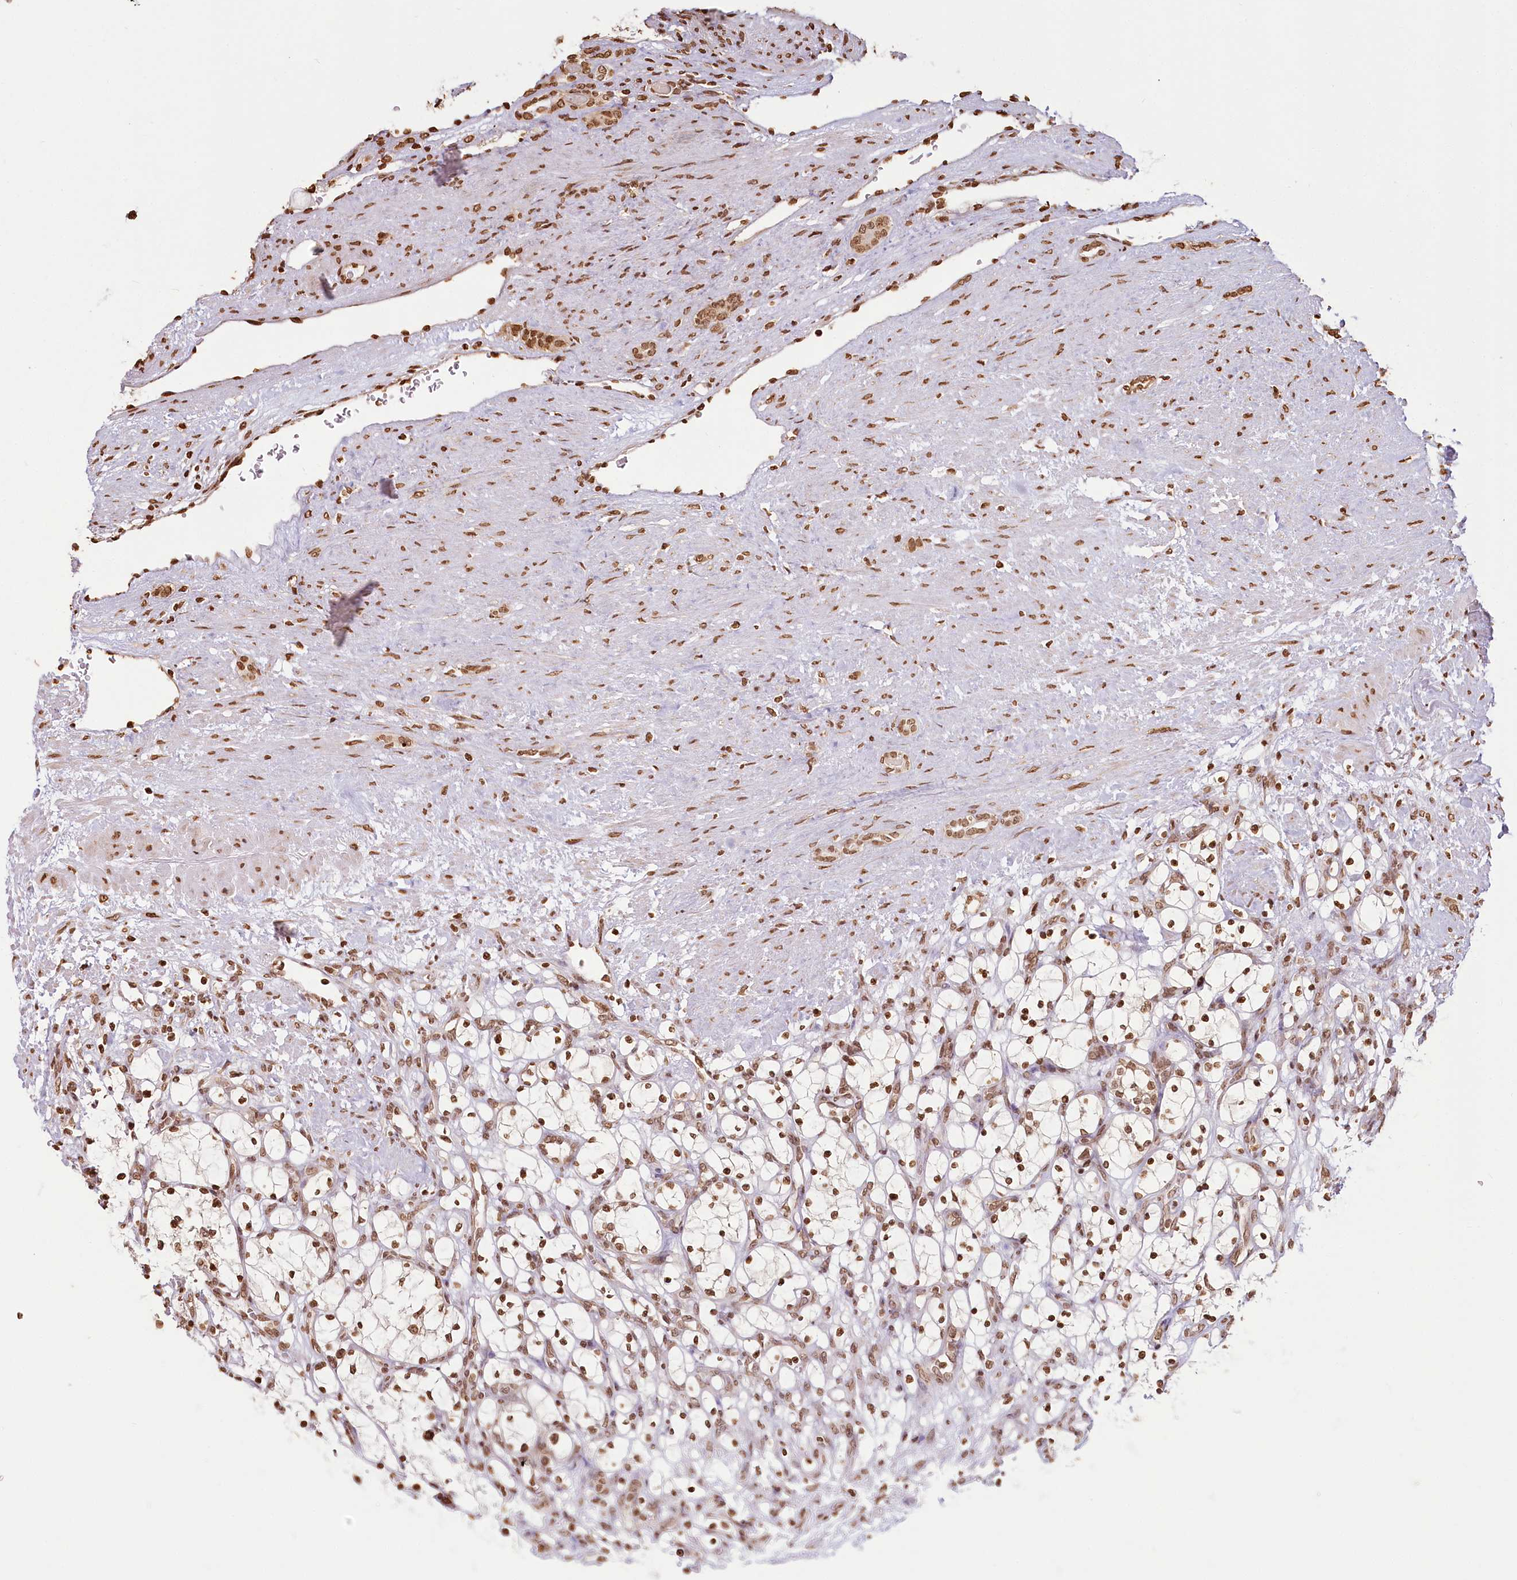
{"staining": {"intensity": "moderate", "quantity": ">75%", "location": "nuclear"}, "tissue": "renal cancer", "cell_type": "Tumor cells", "image_type": "cancer", "snomed": [{"axis": "morphology", "description": "Adenocarcinoma, NOS"}, {"axis": "topography", "description": "Kidney"}], "caption": "Immunohistochemistry (IHC) of adenocarcinoma (renal) exhibits medium levels of moderate nuclear positivity in approximately >75% of tumor cells.", "gene": "FAM13A", "patient": {"sex": "female", "age": 69}}